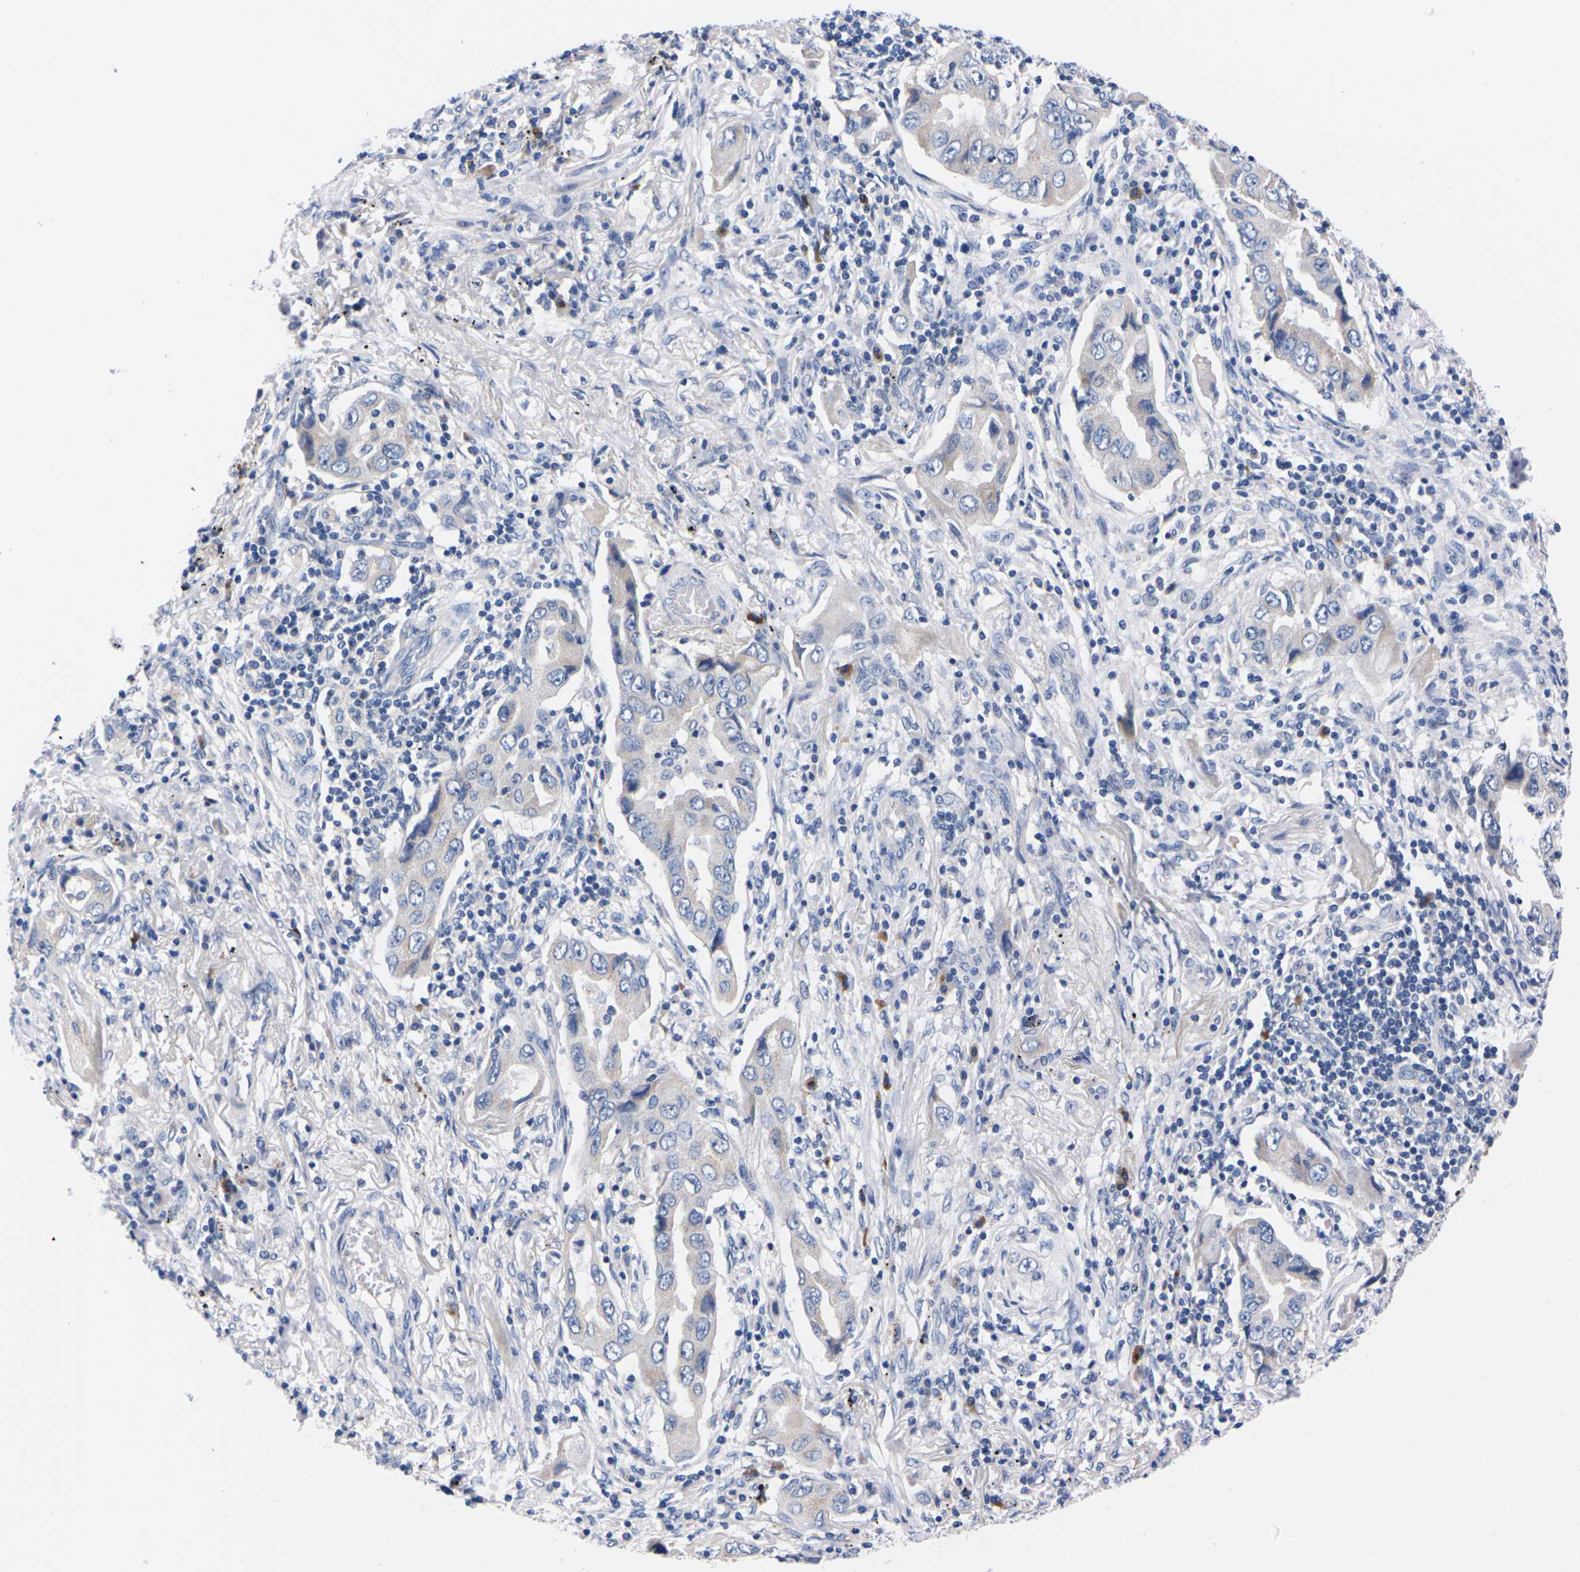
{"staining": {"intensity": "negative", "quantity": "none", "location": "none"}, "tissue": "lung cancer", "cell_type": "Tumor cells", "image_type": "cancer", "snomed": [{"axis": "morphology", "description": "Adenocarcinoma, NOS"}, {"axis": "topography", "description": "Lung"}], "caption": "Immunohistochemistry (IHC) image of neoplastic tissue: human lung cancer stained with DAB reveals no significant protein staining in tumor cells.", "gene": "FAM210A", "patient": {"sex": "female", "age": 65}}